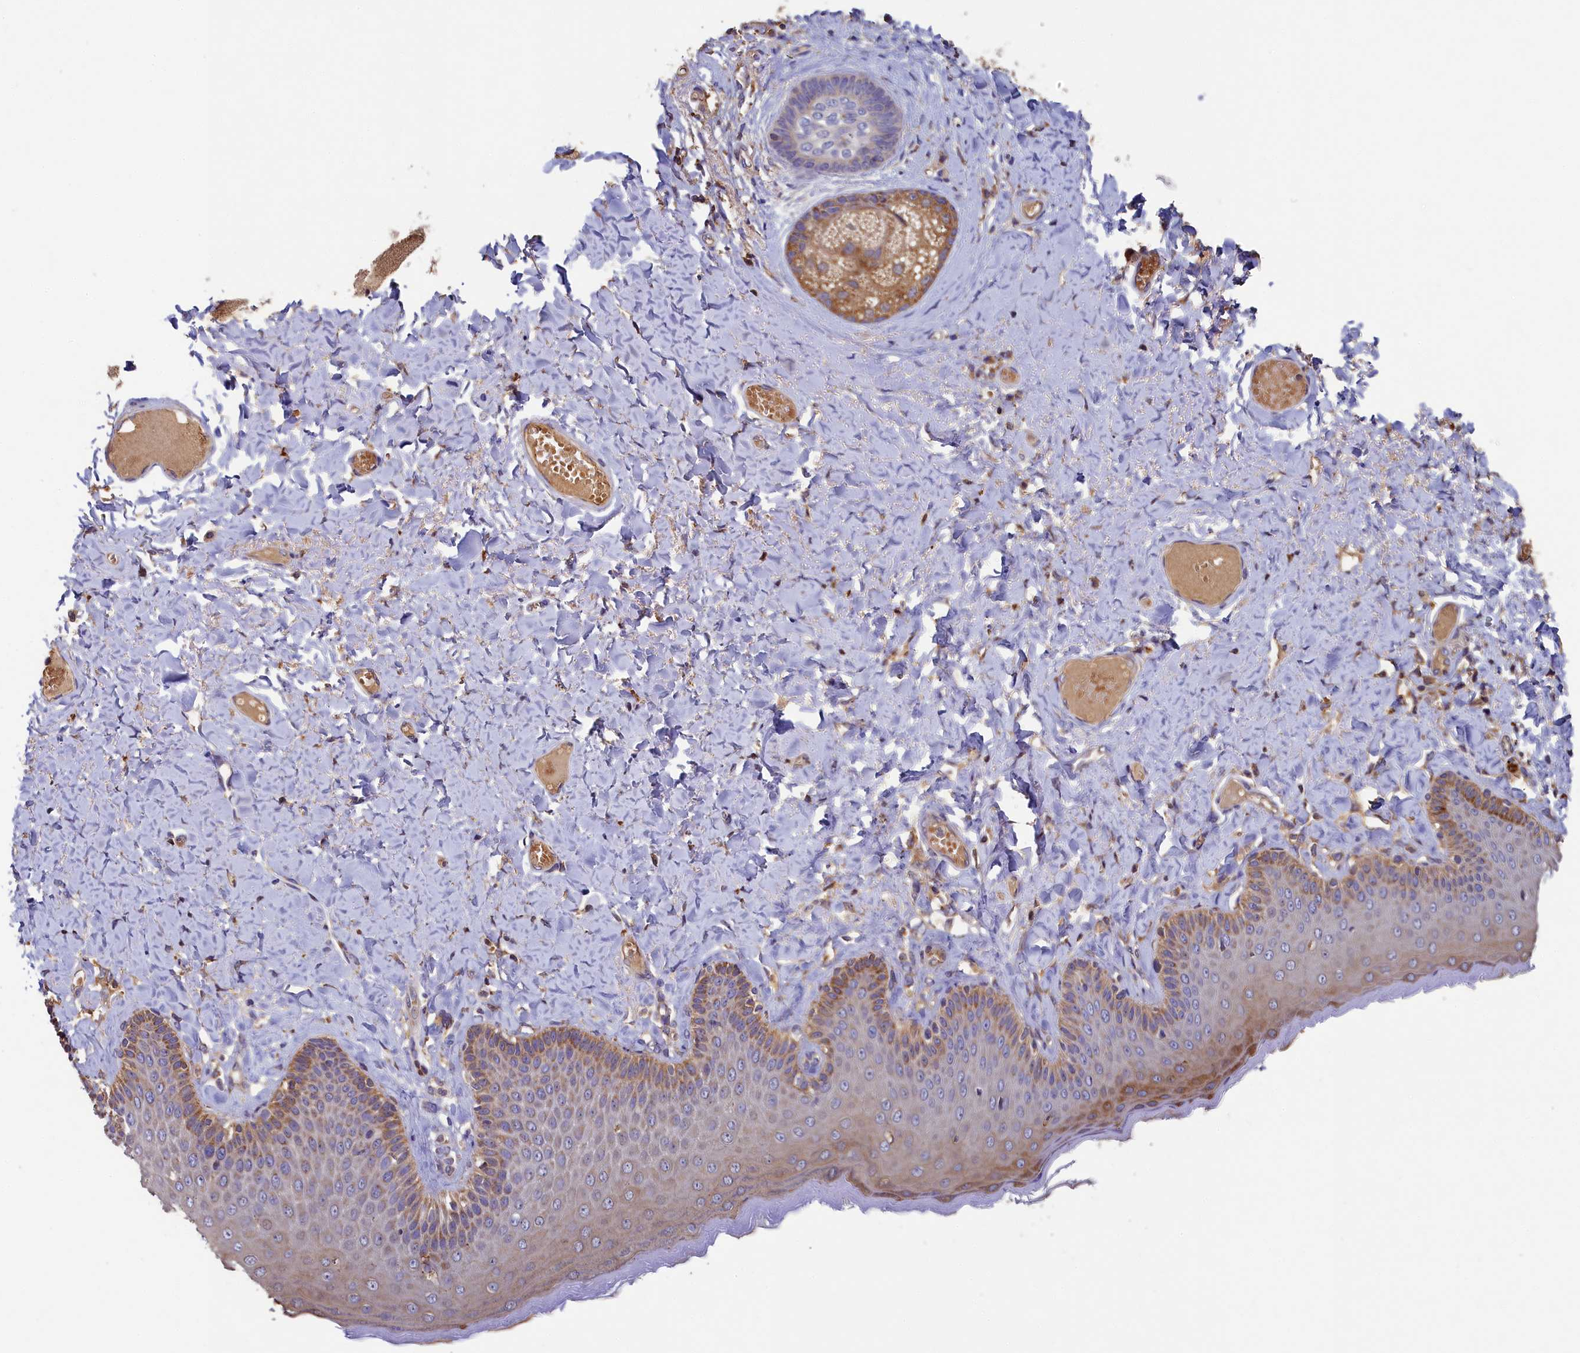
{"staining": {"intensity": "moderate", "quantity": "25%-75%", "location": "cytoplasmic/membranous"}, "tissue": "skin", "cell_type": "Epidermal cells", "image_type": "normal", "snomed": [{"axis": "morphology", "description": "Normal tissue, NOS"}, {"axis": "topography", "description": "Anal"}], "caption": "Immunohistochemical staining of normal human skin demonstrates medium levels of moderate cytoplasmic/membranous staining in approximately 25%-75% of epidermal cells.", "gene": "SEC31B", "patient": {"sex": "male", "age": 69}}